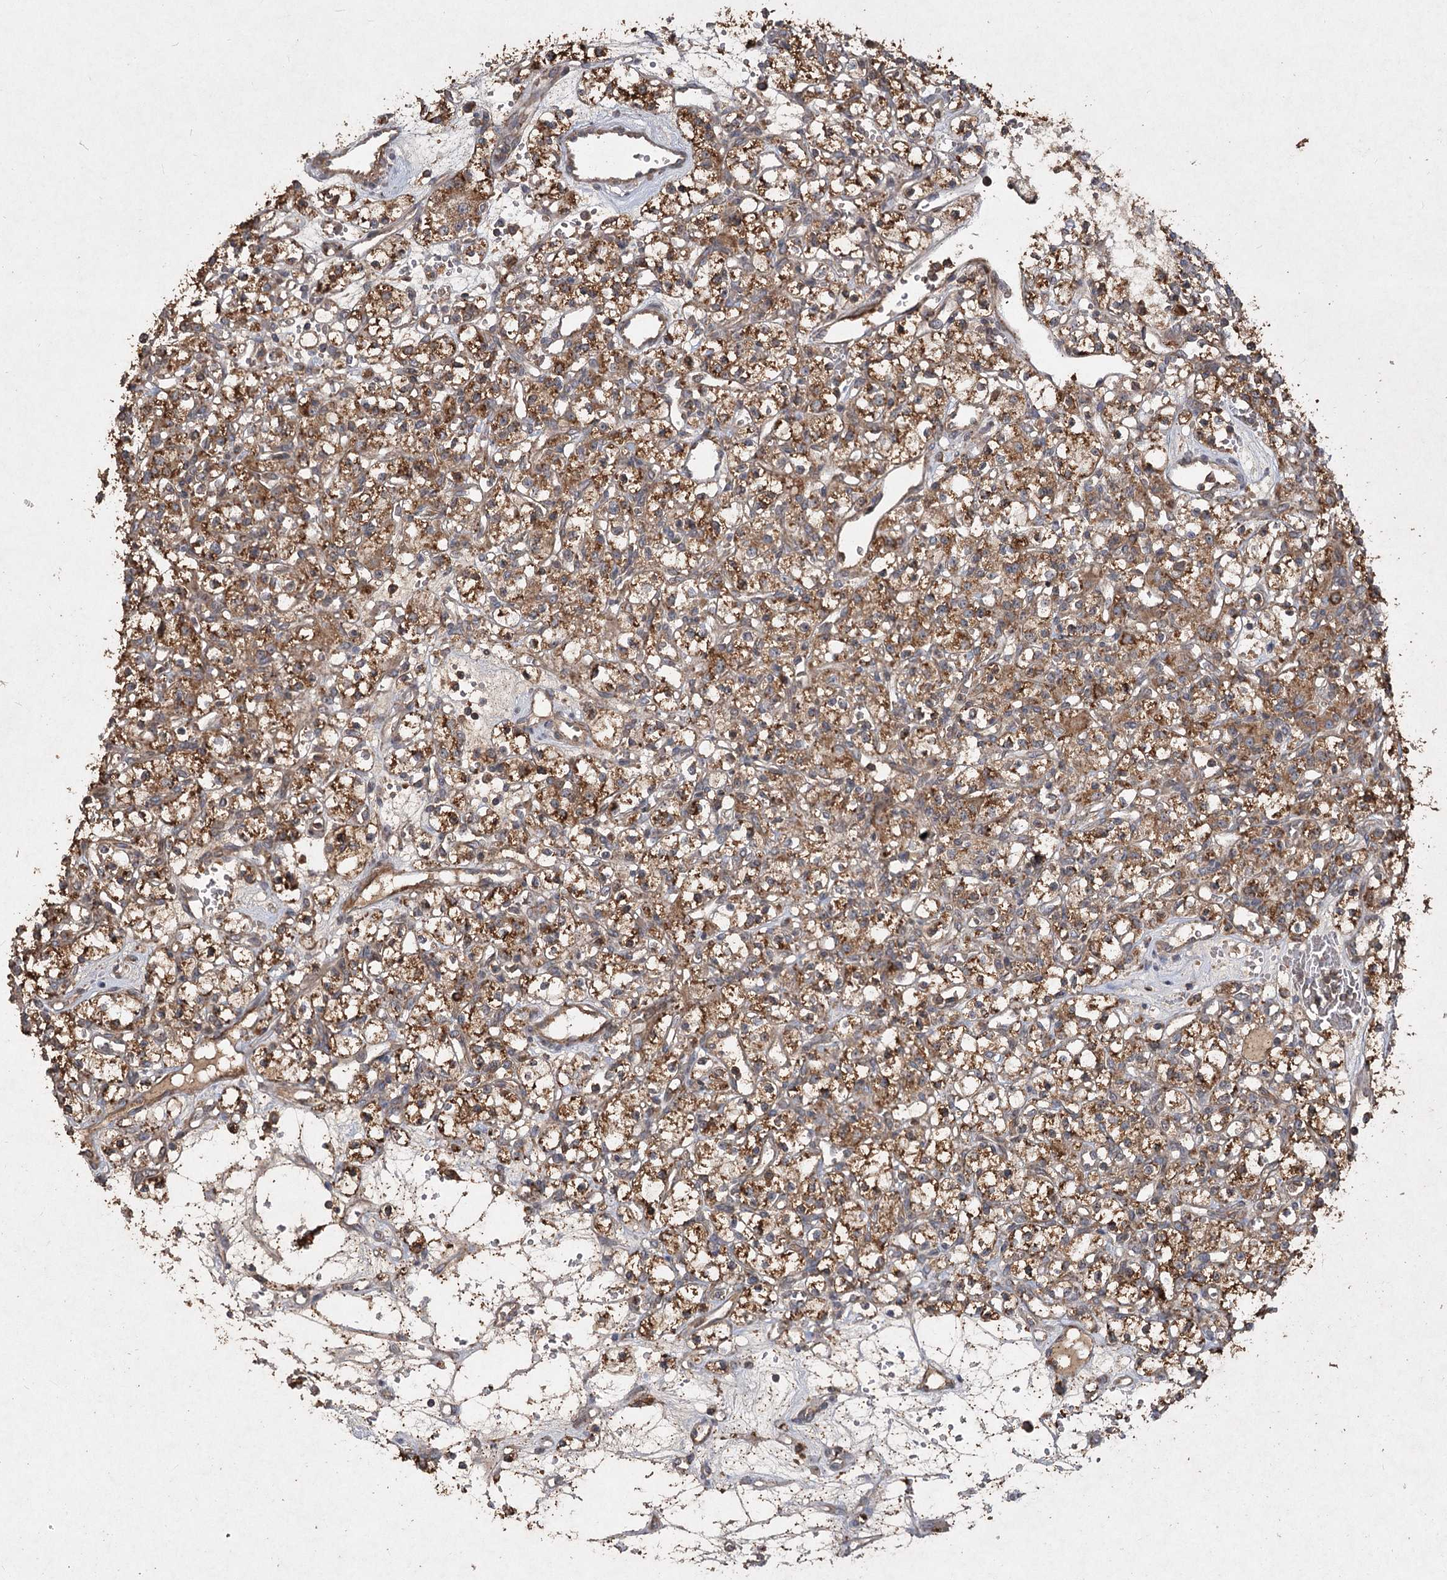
{"staining": {"intensity": "strong", "quantity": ">75%", "location": "cytoplasmic/membranous"}, "tissue": "renal cancer", "cell_type": "Tumor cells", "image_type": "cancer", "snomed": [{"axis": "morphology", "description": "Adenocarcinoma, NOS"}, {"axis": "topography", "description": "Kidney"}], "caption": "Immunohistochemistry staining of adenocarcinoma (renal), which displays high levels of strong cytoplasmic/membranous positivity in about >75% of tumor cells indicating strong cytoplasmic/membranous protein staining. The staining was performed using DAB (brown) for protein detection and nuclei were counterstained in hematoxylin (blue).", "gene": "PIK3C2A", "patient": {"sex": "female", "age": 59}}